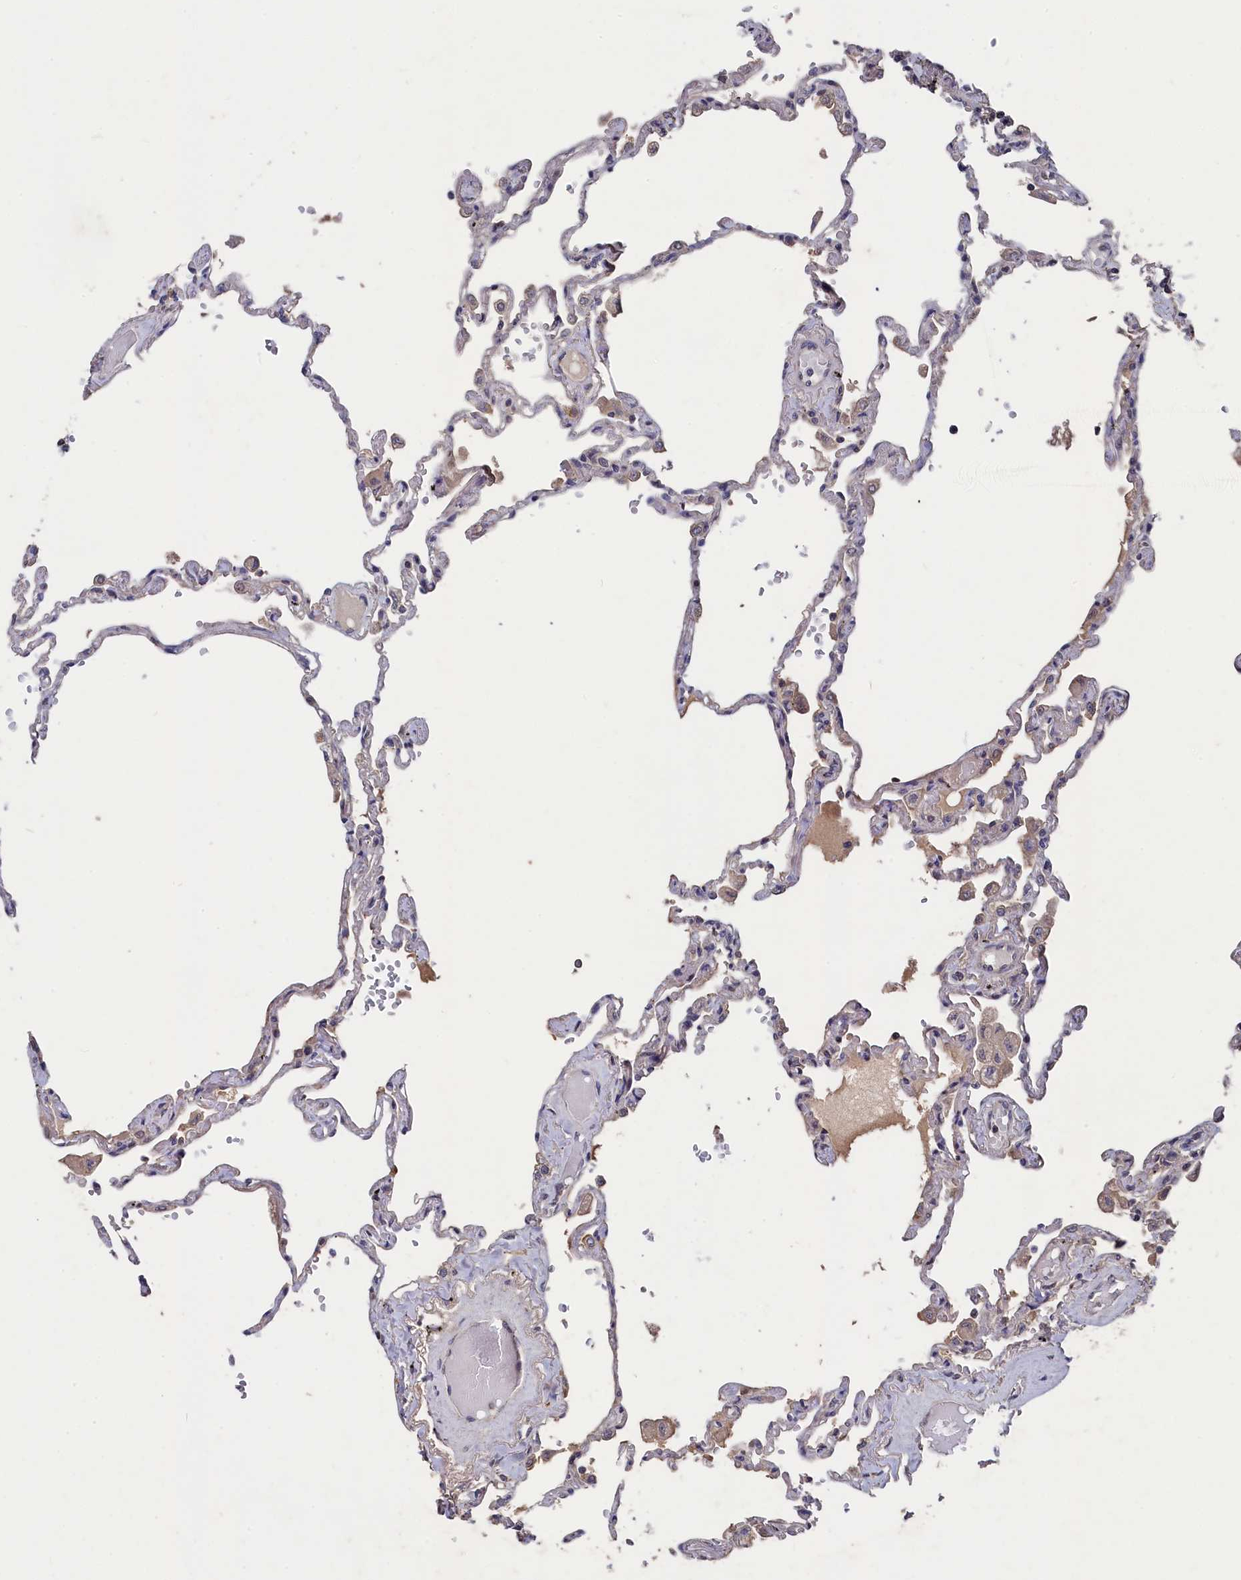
{"staining": {"intensity": "negative", "quantity": "none", "location": "none"}, "tissue": "lung", "cell_type": "Alveolar cells", "image_type": "normal", "snomed": [{"axis": "morphology", "description": "Normal tissue, NOS"}, {"axis": "topography", "description": "Lung"}], "caption": "This is an immunohistochemistry photomicrograph of benign lung. There is no positivity in alveolar cells.", "gene": "TMC5", "patient": {"sex": "female", "age": 67}}